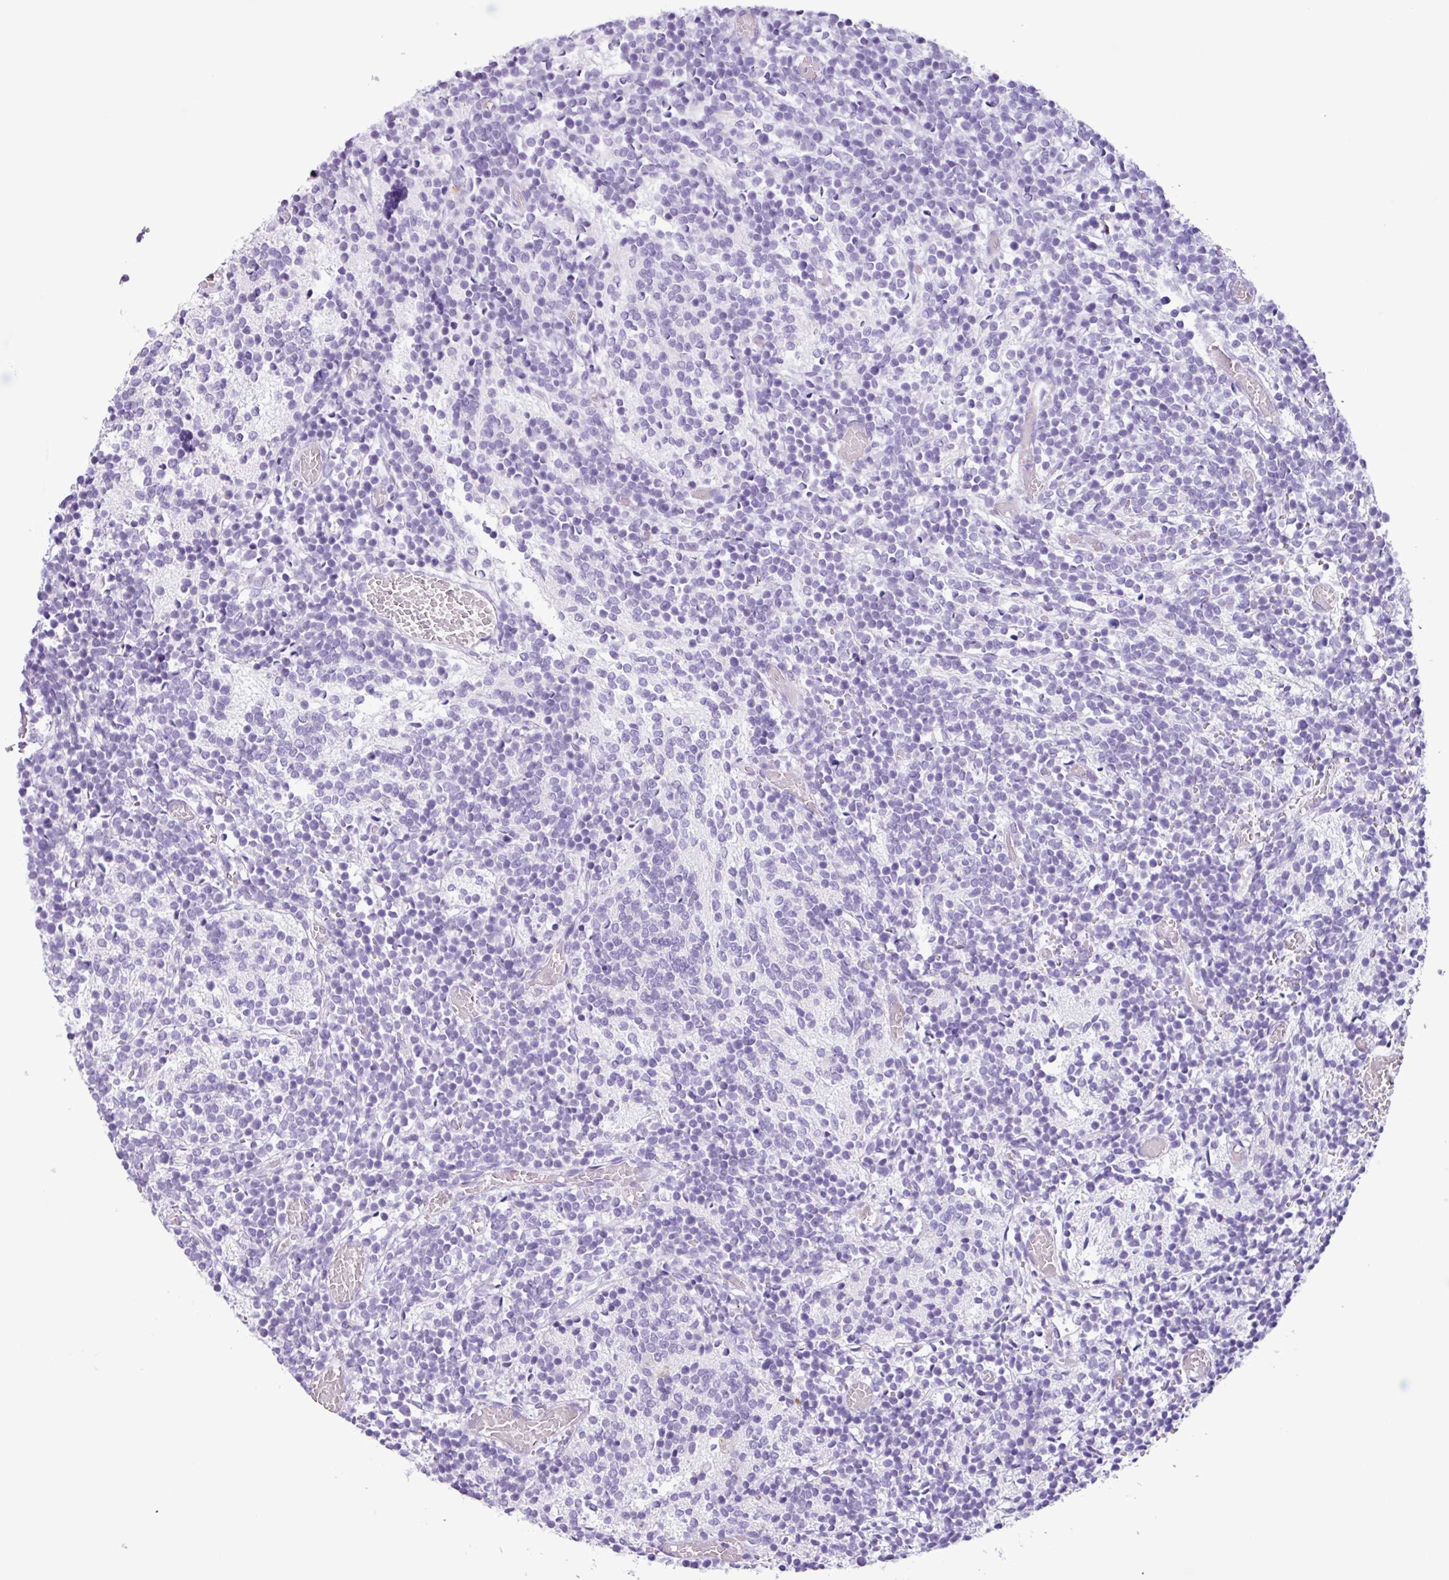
{"staining": {"intensity": "negative", "quantity": "none", "location": "none"}, "tissue": "glioma", "cell_type": "Tumor cells", "image_type": "cancer", "snomed": [{"axis": "morphology", "description": "Glioma, malignant, Low grade"}, {"axis": "topography", "description": "Brain"}], "caption": "A histopathology image of human glioma is negative for staining in tumor cells.", "gene": "AGO3", "patient": {"sex": "female", "age": 1}}